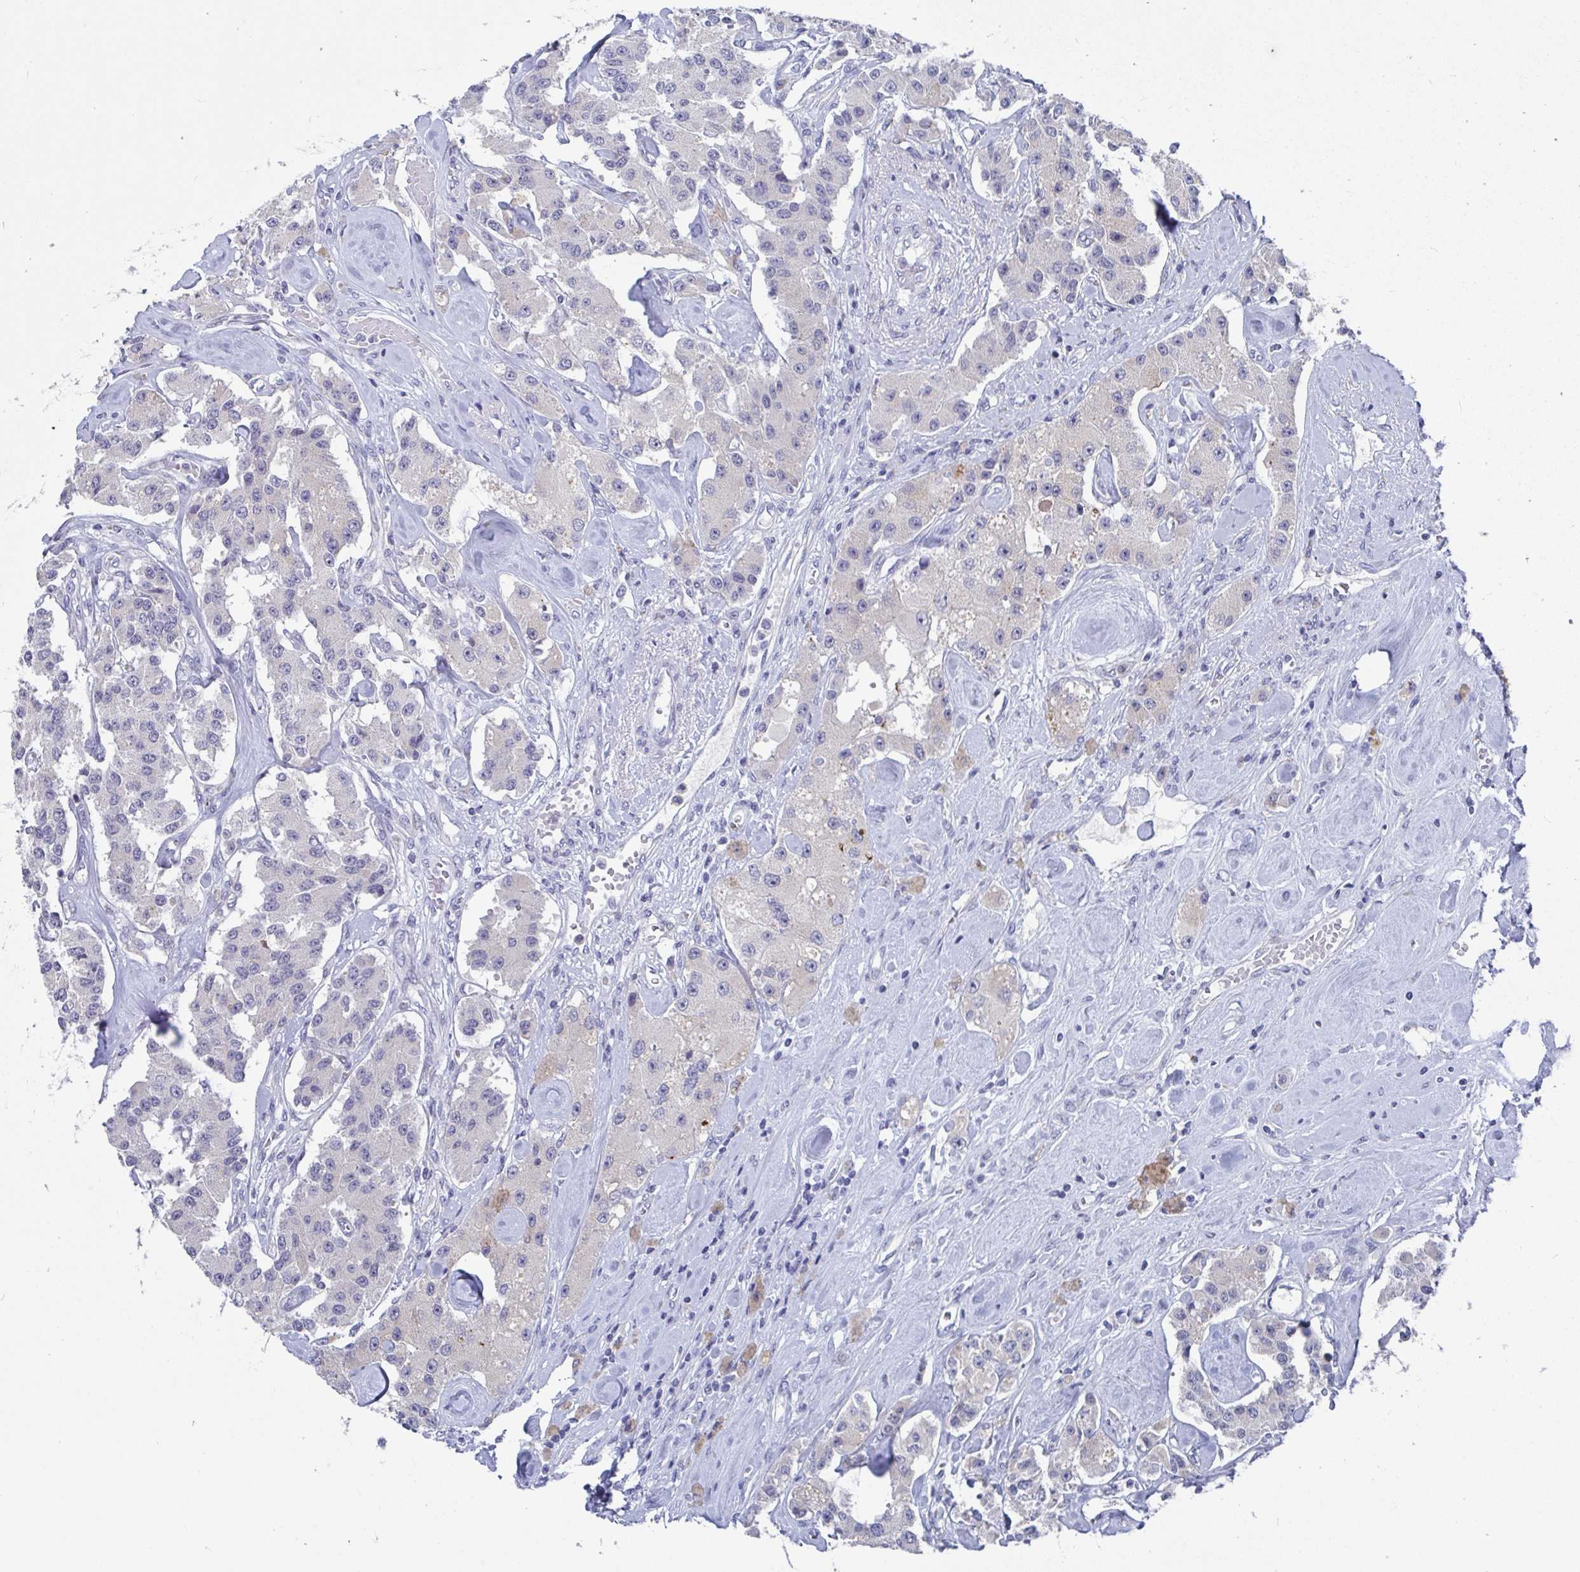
{"staining": {"intensity": "negative", "quantity": "none", "location": "none"}, "tissue": "carcinoid", "cell_type": "Tumor cells", "image_type": "cancer", "snomed": [{"axis": "morphology", "description": "Carcinoid, malignant, NOS"}, {"axis": "topography", "description": "Pancreas"}], "caption": "An IHC photomicrograph of carcinoid (malignant) is shown. There is no staining in tumor cells of carcinoid (malignant).", "gene": "TAS2R39", "patient": {"sex": "male", "age": 41}}